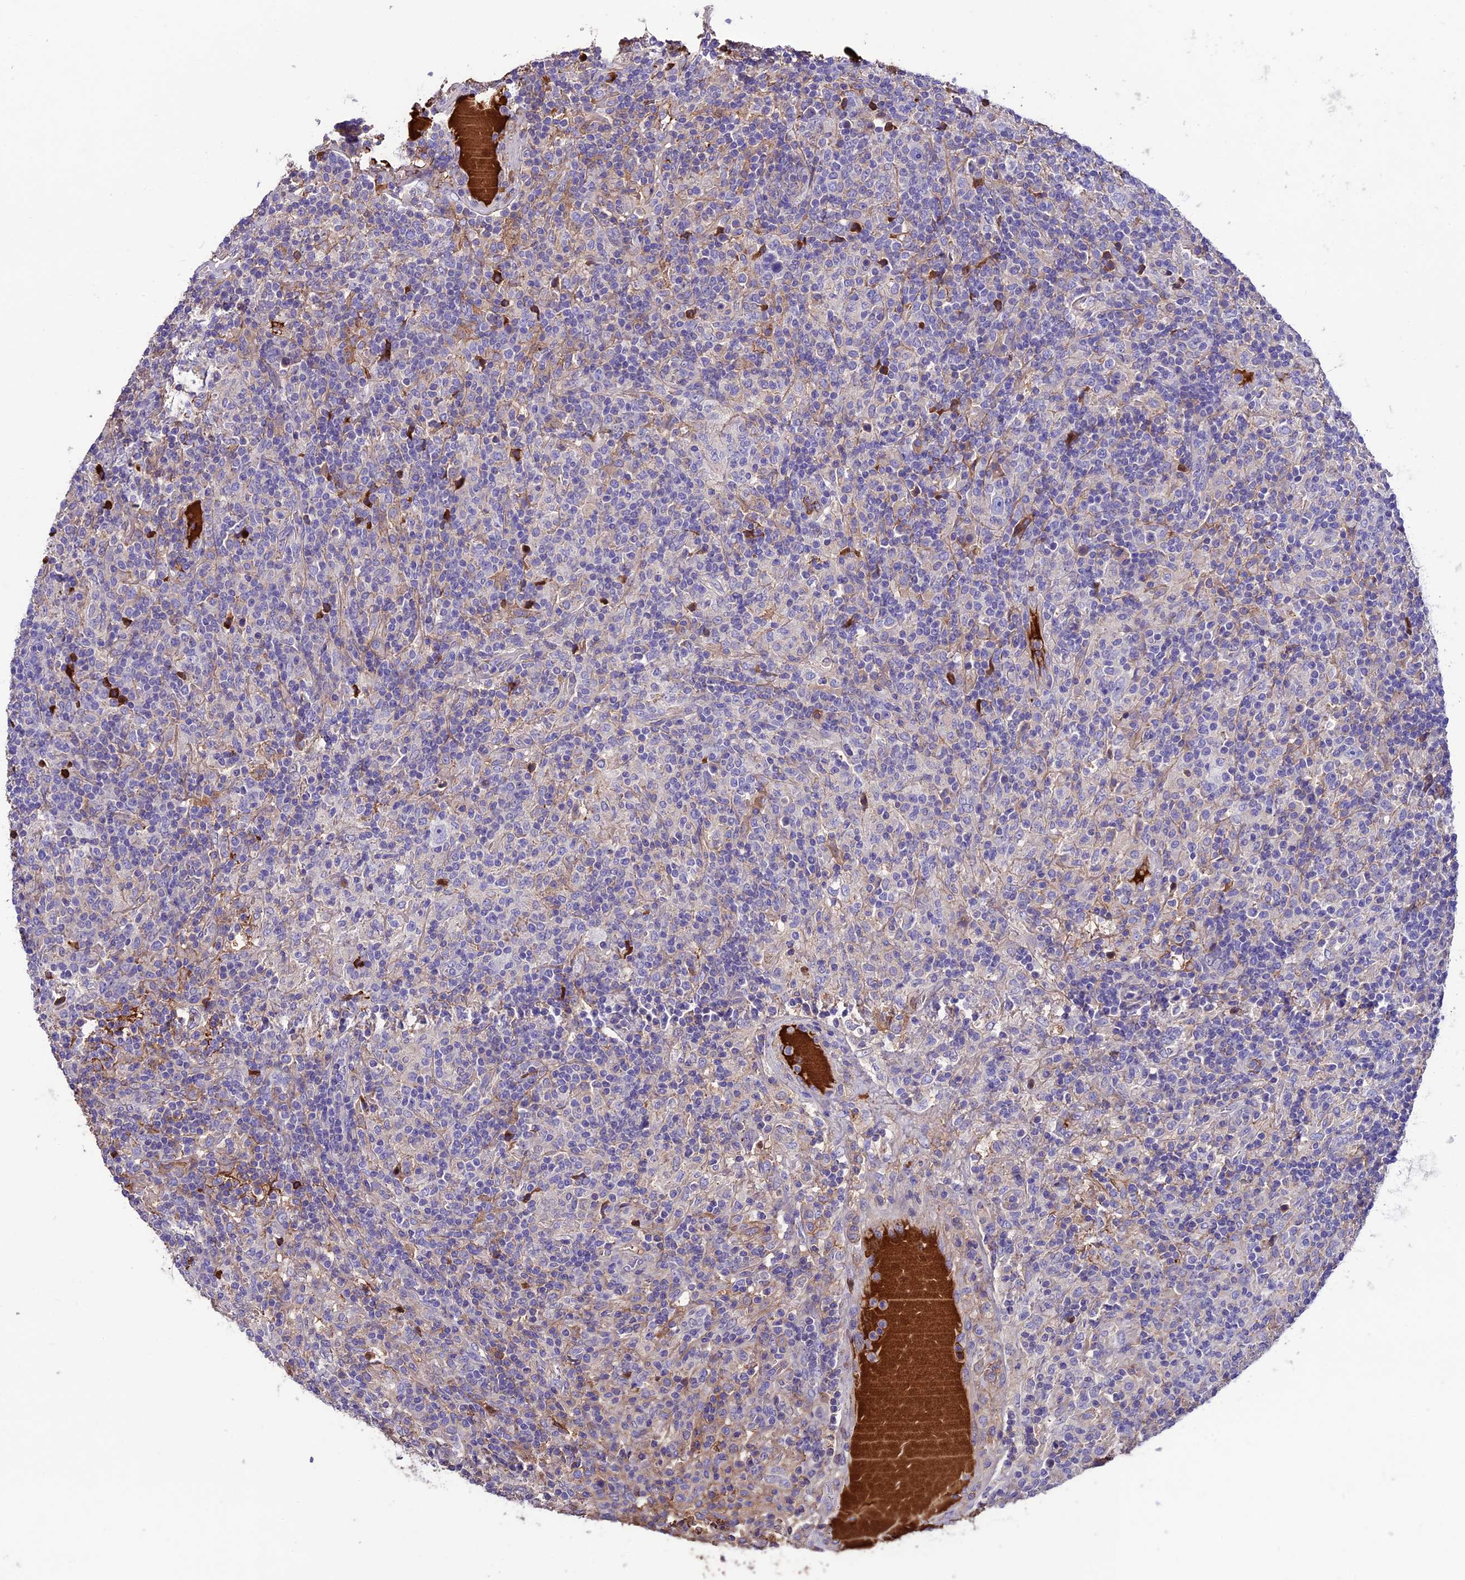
{"staining": {"intensity": "negative", "quantity": "none", "location": "none"}, "tissue": "lymphoma", "cell_type": "Tumor cells", "image_type": "cancer", "snomed": [{"axis": "morphology", "description": "Hodgkin's disease, NOS"}, {"axis": "topography", "description": "Lymph node"}], "caption": "The image exhibits no significant staining in tumor cells of Hodgkin's disease.", "gene": "TCP11L2", "patient": {"sex": "male", "age": 70}}